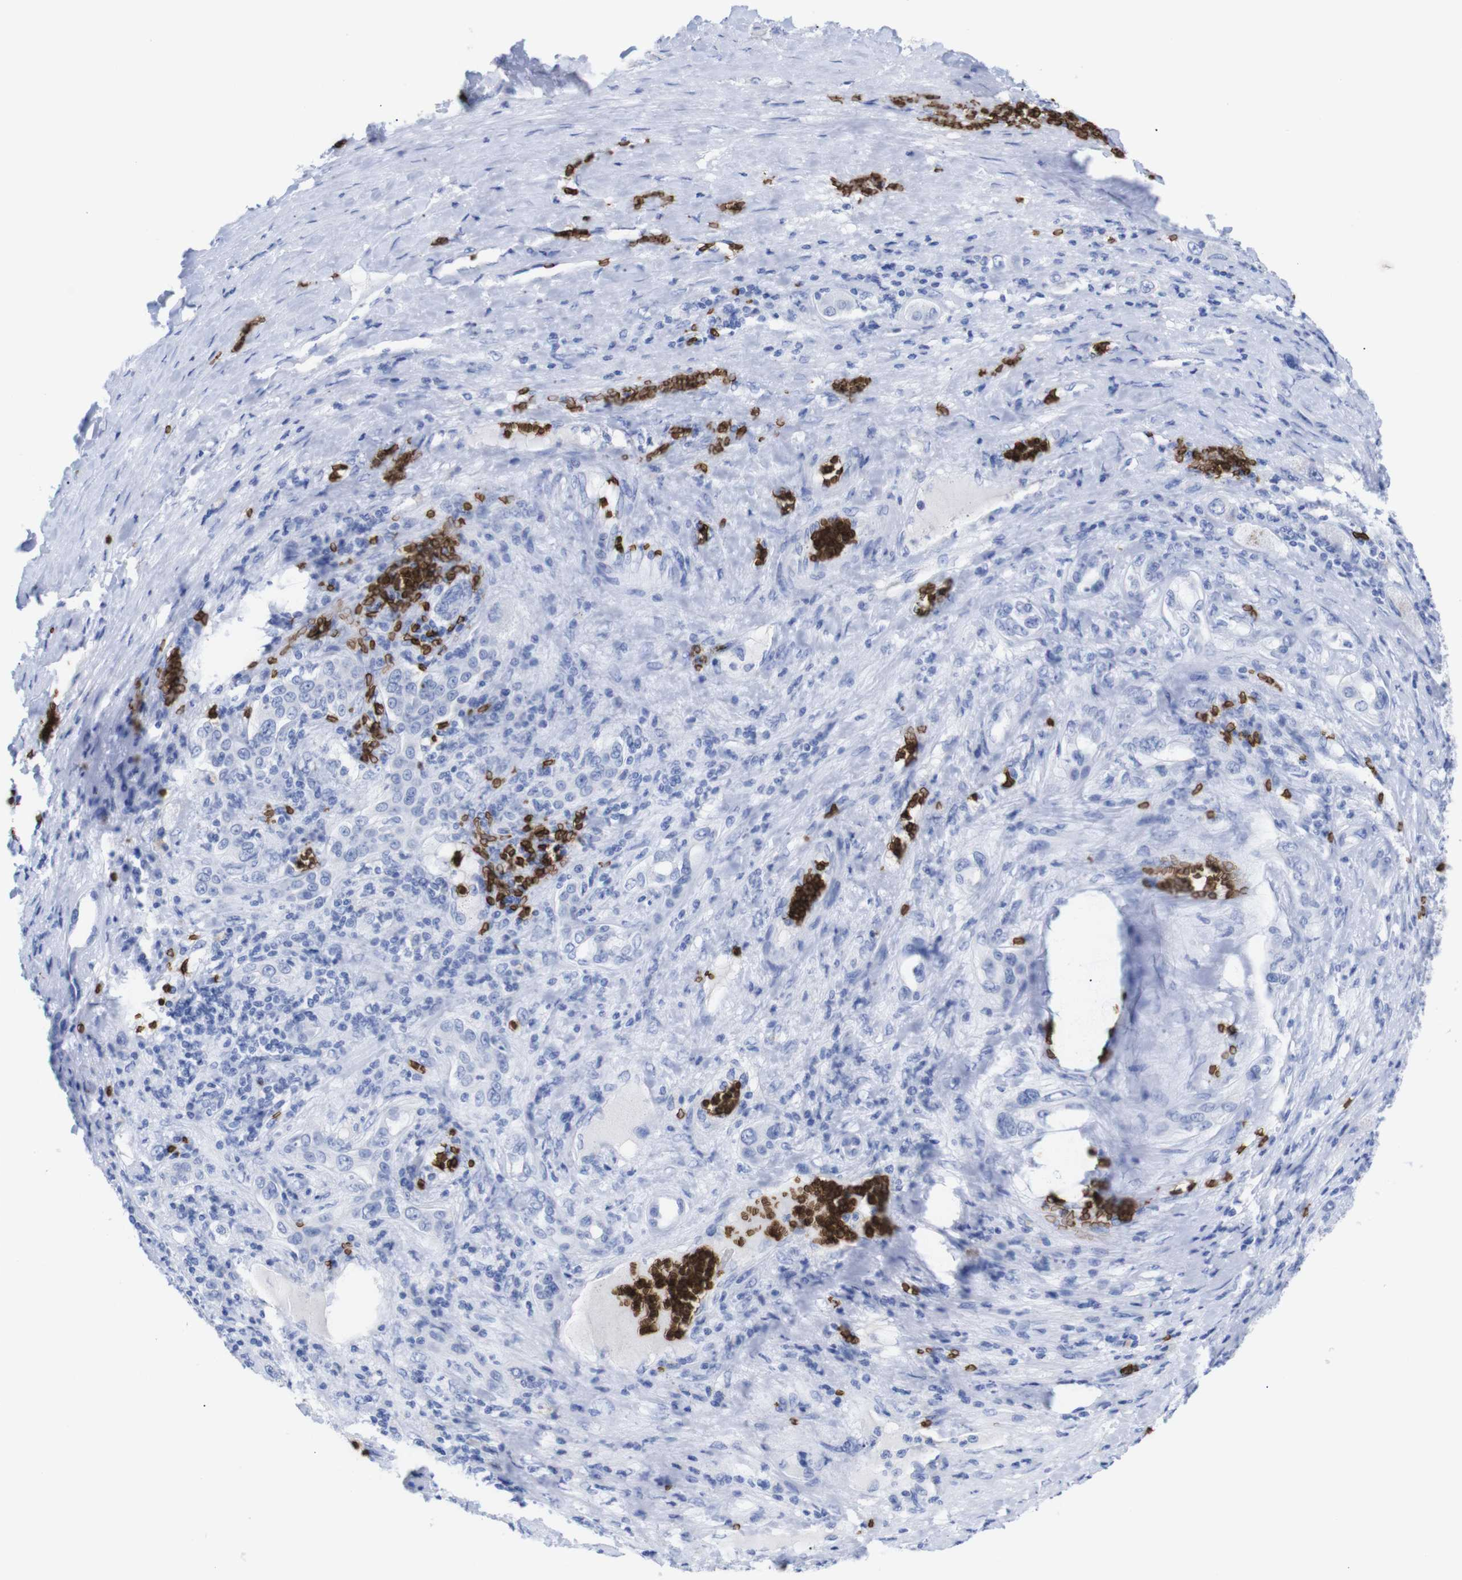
{"staining": {"intensity": "negative", "quantity": "none", "location": "none"}, "tissue": "liver cancer", "cell_type": "Tumor cells", "image_type": "cancer", "snomed": [{"axis": "morphology", "description": "Carcinoma, Hepatocellular, NOS"}, {"axis": "topography", "description": "Liver"}], "caption": "An IHC histopathology image of liver cancer (hepatocellular carcinoma) is shown. There is no staining in tumor cells of liver cancer (hepatocellular carcinoma).", "gene": "S1PR2", "patient": {"sex": "female", "age": 73}}